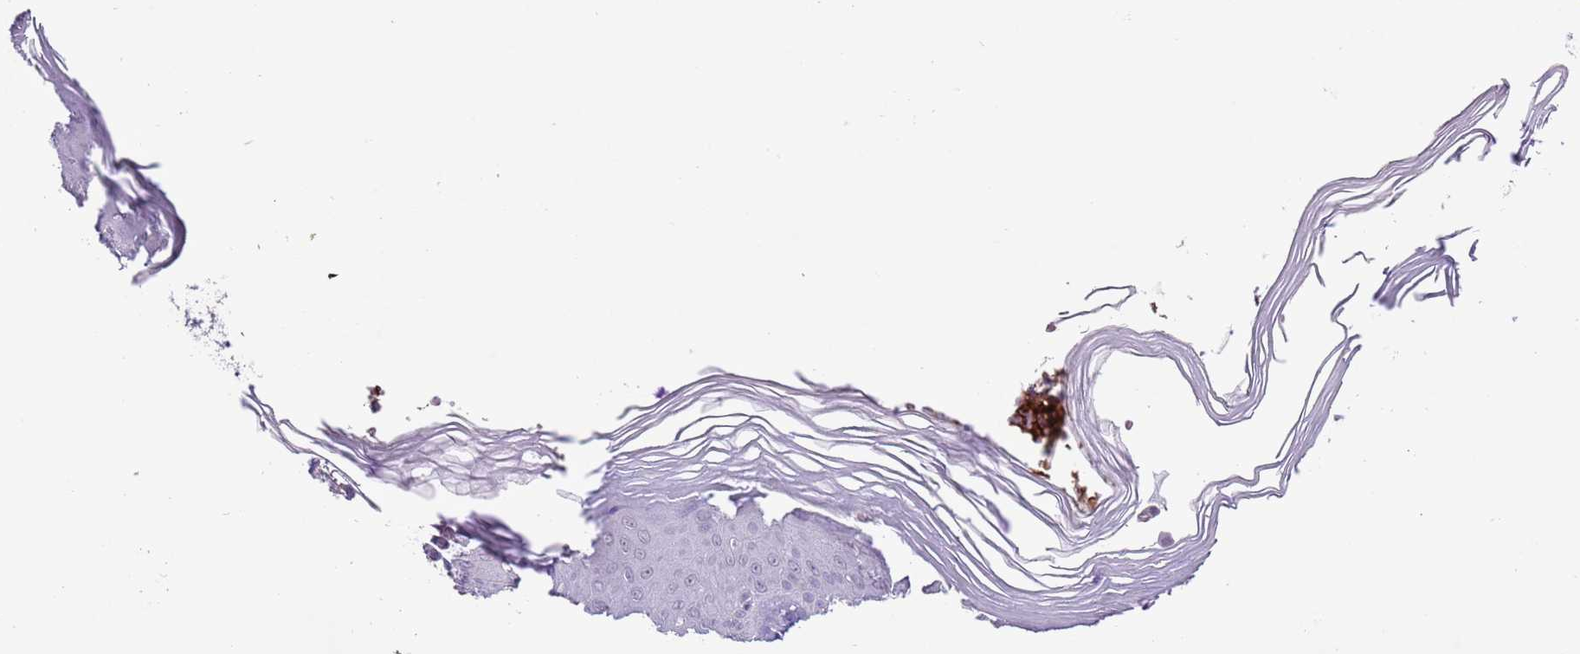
{"staining": {"intensity": "negative", "quantity": "none", "location": "none"}, "tissue": "skin", "cell_type": "Epidermal cells", "image_type": "normal", "snomed": [{"axis": "morphology", "description": "Normal tissue, NOS"}, {"axis": "morphology", "description": "Inflammation, NOS"}, {"axis": "topography", "description": "Soft tissue"}, {"axis": "topography", "description": "Anal"}], "caption": "Skin was stained to show a protein in brown. There is no significant staining in epidermal cells. (Brightfield microscopy of DAB immunohistochemistry at high magnification).", "gene": "SHROOM3", "patient": {"sex": "female", "age": 15}}